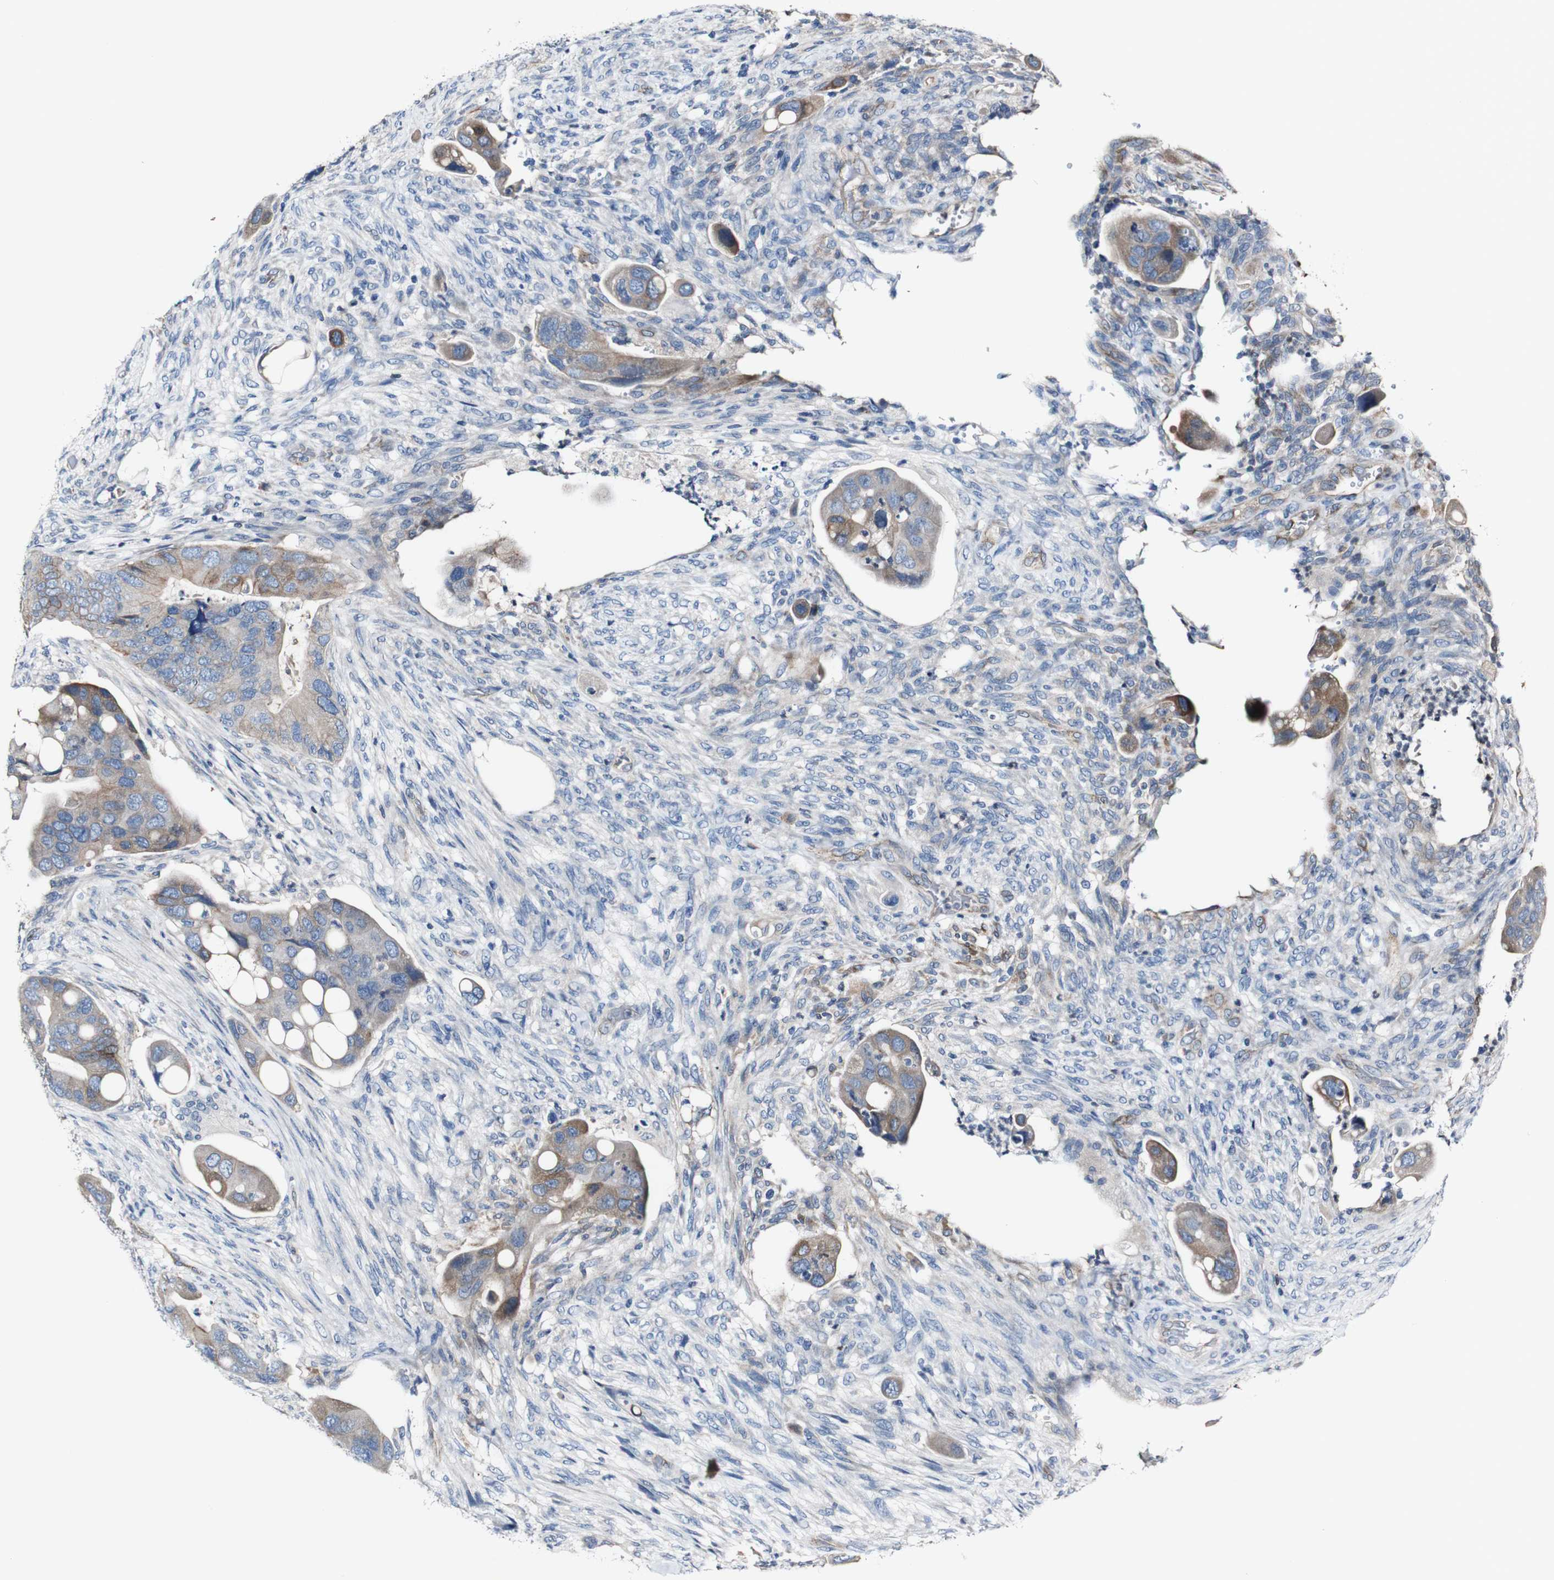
{"staining": {"intensity": "weak", "quantity": ">75%", "location": "cytoplasmic/membranous"}, "tissue": "colorectal cancer", "cell_type": "Tumor cells", "image_type": "cancer", "snomed": [{"axis": "morphology", "description": "Adenocarcinoma, NOS"}, {"axis": "topography", "description": "Rectum"}], "caption": "Immunohistochemical staining of human colorectal cancer (adenocarcinoma) demonstrates low levels of weak cytoplasmic/membranous protein positivity in approximately >75% of tumor cells.", "gene": "GRAMD1A", "patient": {"sex": "female", "age": 57}}